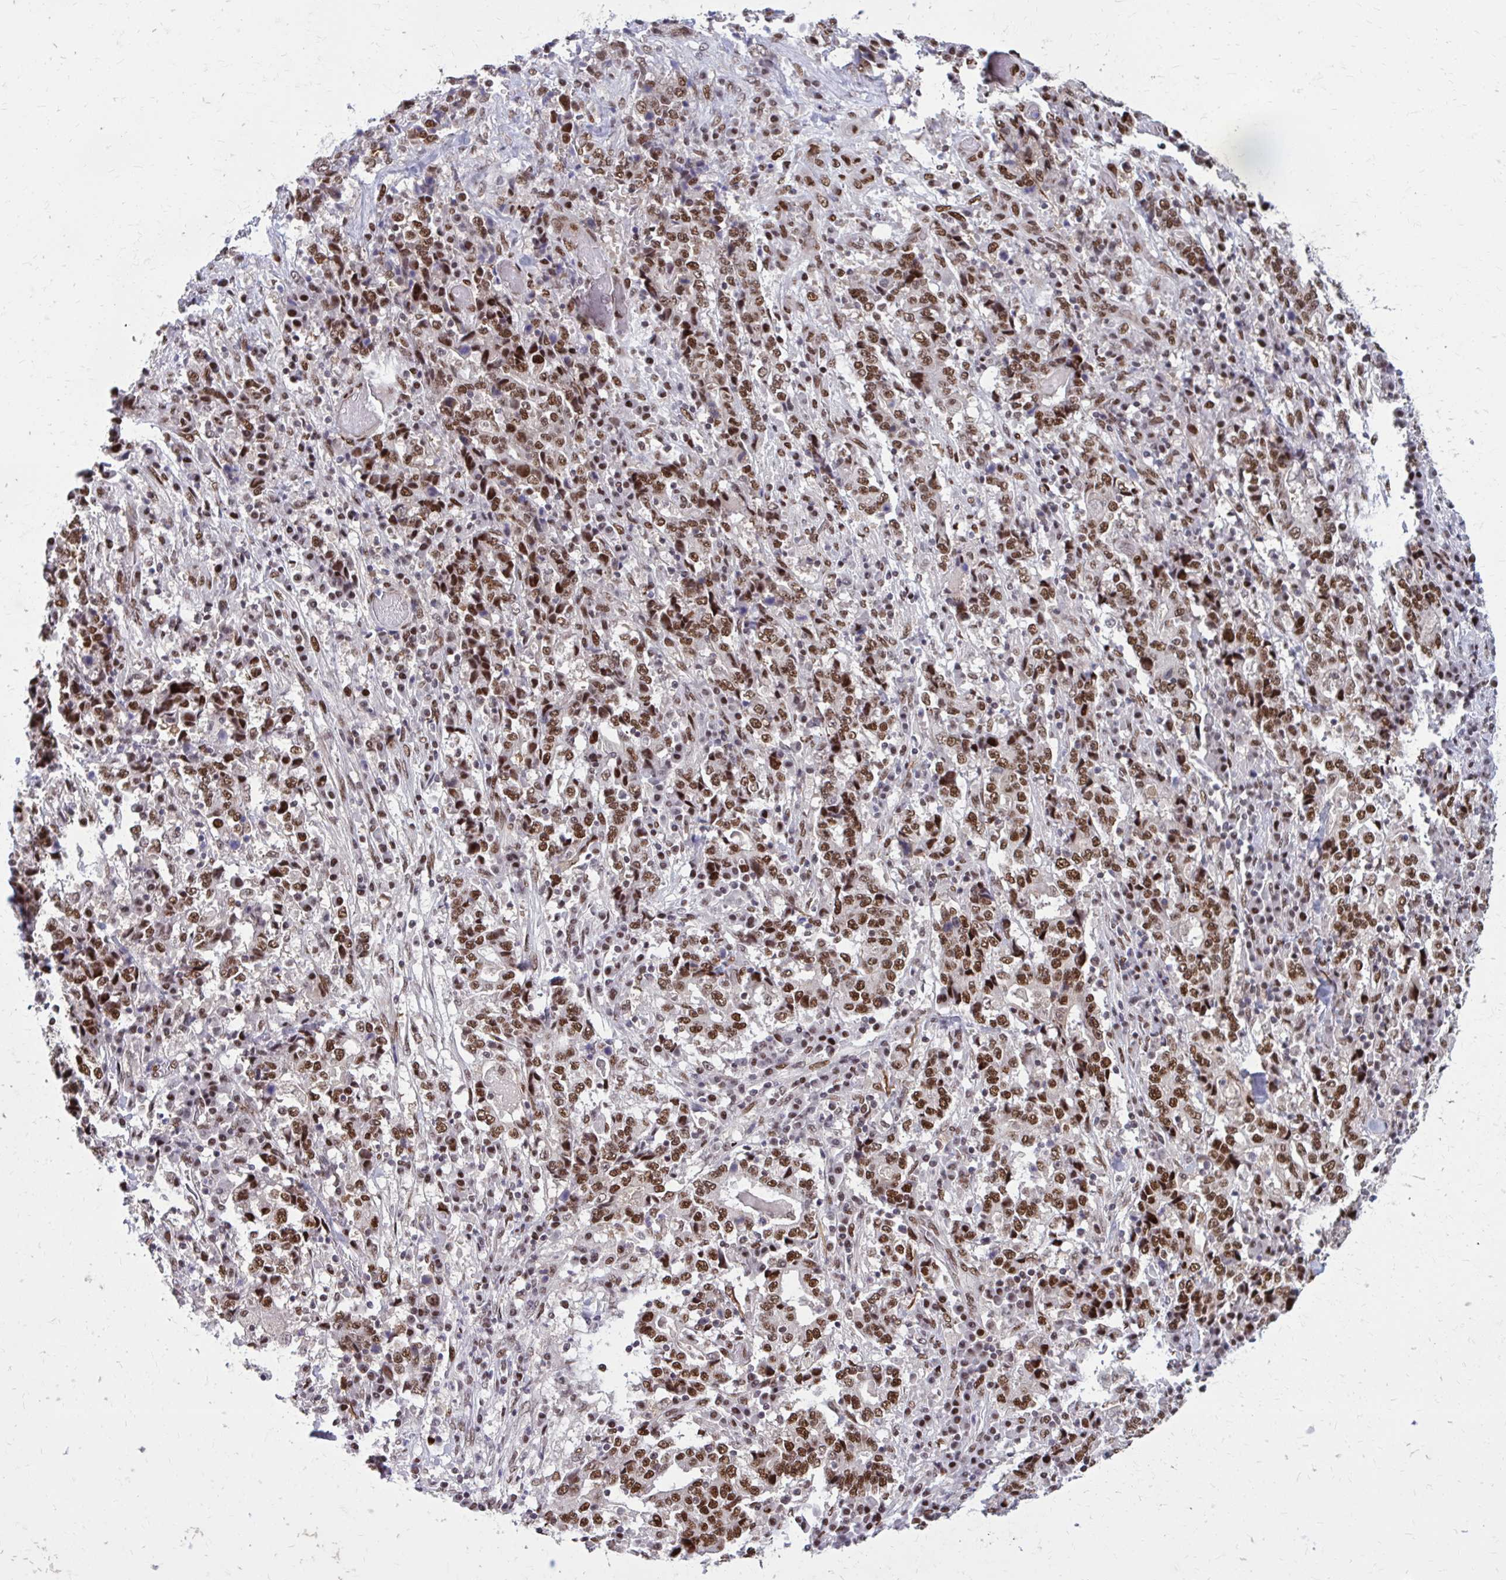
{"staining": {"intensity": "strong", "quantity": ">75%", "location": "nuclear"}, "tissue": "stomach cancer", "cell_type": "Tumor cells", "image_type": "cancer", "snomed": [{"axis": "morphology", "description": "Normal tissue, NOS"}, {"axis": "morphology", "description": "Adenocarcinoma, NOS"}, {"axis": "topography", "description": "Stomach, upper"}, {"axis": "topography", "description": "Stomach"}], "caption": "Immunohistochemical staining of human stomach cancer reveals high levels of strong nuclear staining in about >75% of tumor cells.", "gene": "PSME4", "patient": {"sex": "male", "age": 59}}